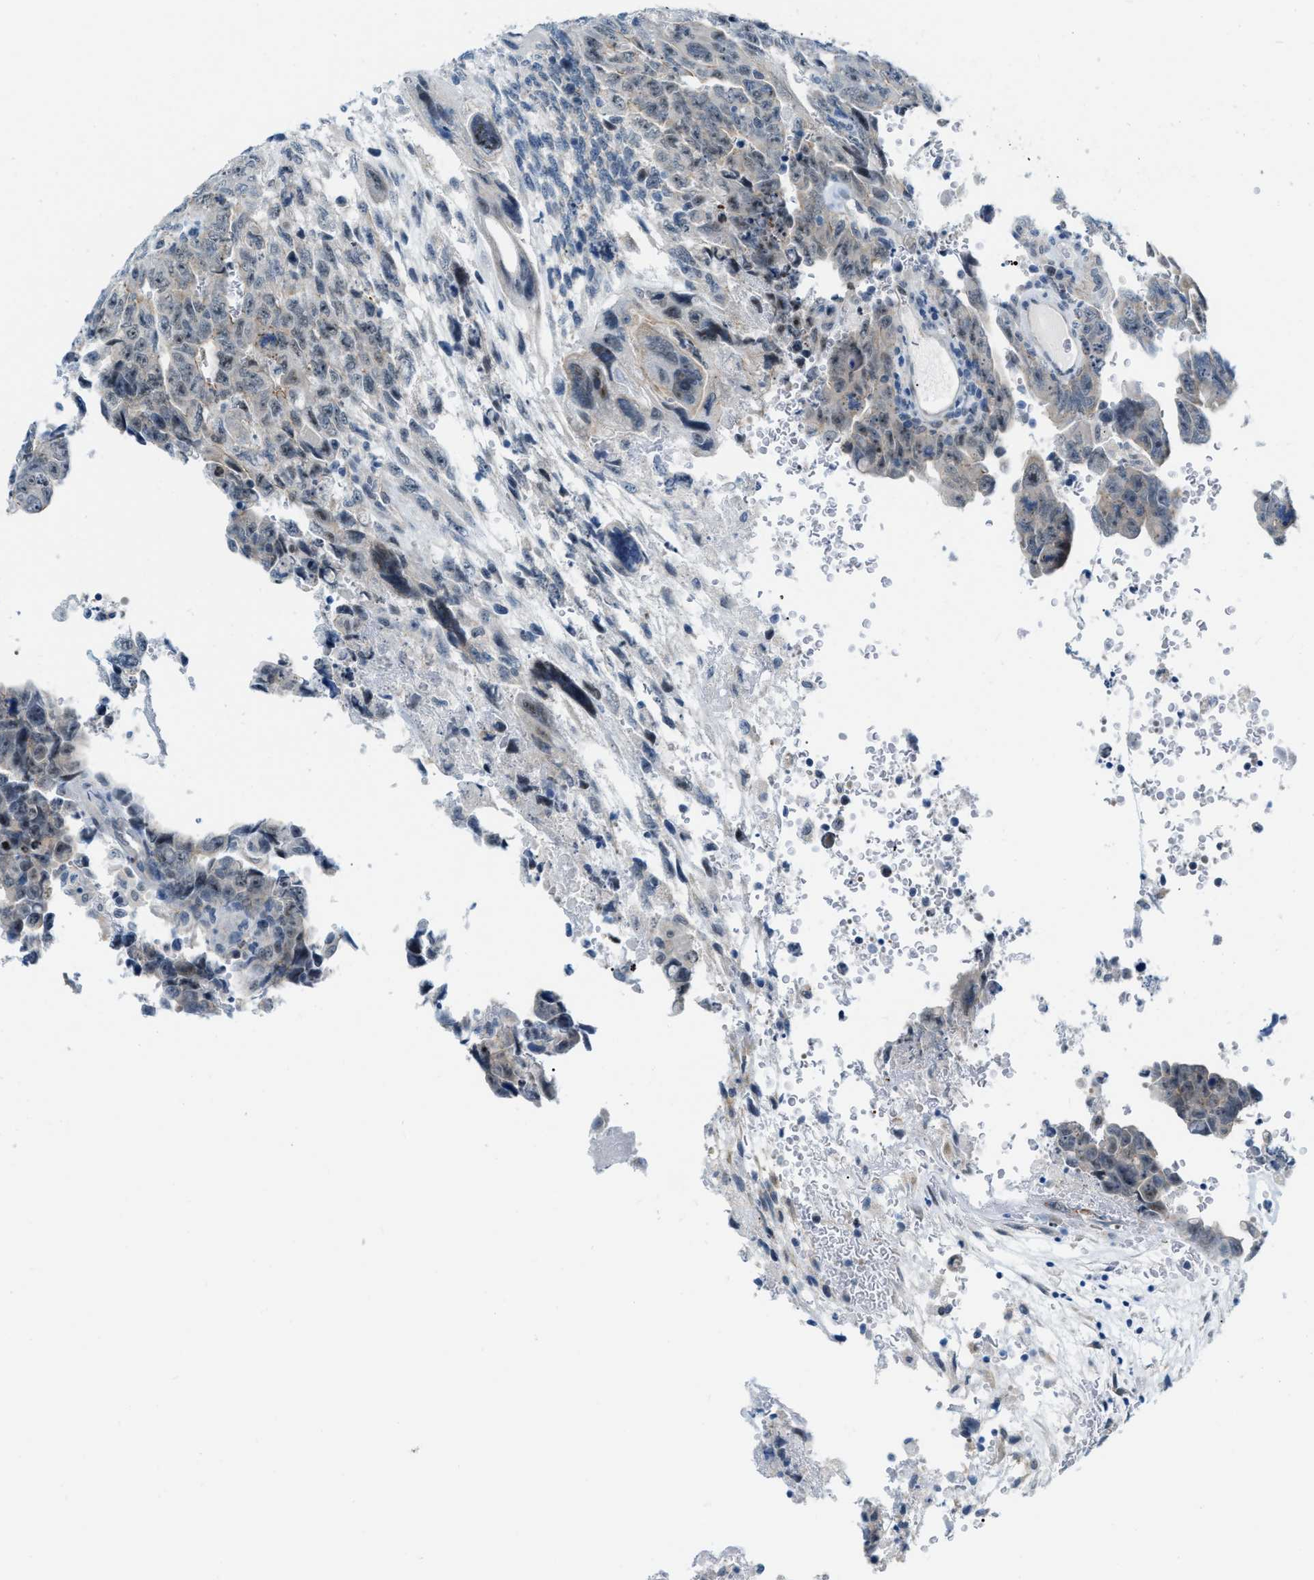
{"staining": {"intensity": "weak", "quantity": "<25%", "location": "nuclear"}, "tissue": "testis cancer", "cell_type": "Tumor cells", "image_type": "cancer", "snomed": [{"axis": "morphology", "description": "Carcinoma, Embryonal, NOS"}, {"axis": "topography", "description": "Testis"}], "caption": "Tumor cells show no significant protein expression in testis embryonal carcinoma.", "gene": "PHRF1", "patient": {"sex": "male", "age": 28}}